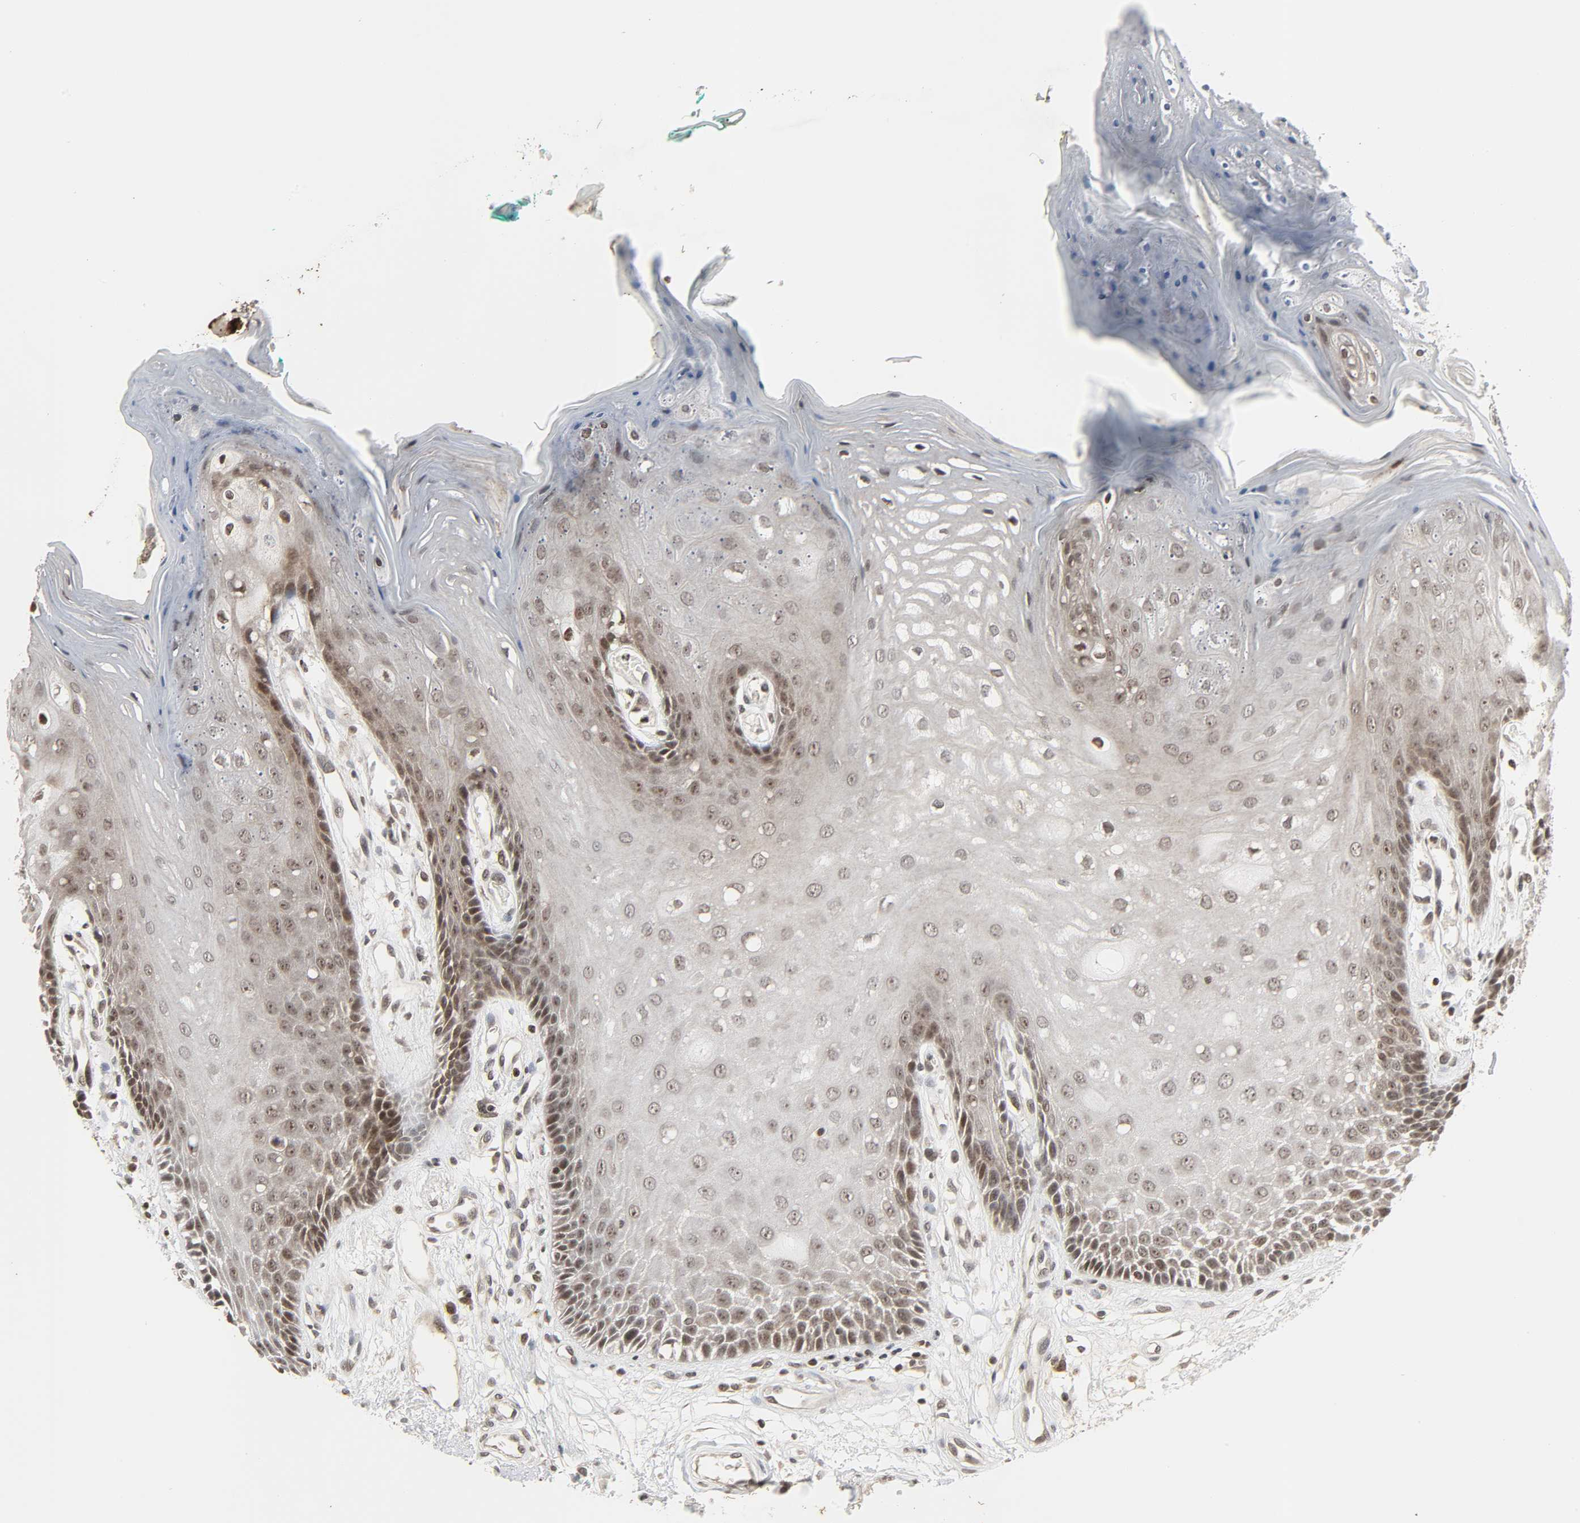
{"staining": {"intensity": "moderate", "quantity": "<25%", "location": "nuclear"}, "tissue": "oral mucosa", "cell_type": "Squamous epithelial cells", "image_type": "normal", "snomed": [{"axis": "morphology", "description": "Normal tissue, NOS"}, {"axis": "morphology", "description": "Squamous cell carcinoma, NOS"}, {"axis": "topography", "description": "Skeletal muscle"}, {"axis": "topography", "description": "Oral tissue"}, {"axis": "topography", "description": "Head-Neck"}], "caption": "Oral mucosa stained with DAB (3,3'-diaminobenzidine) immunohistochemistry (IHC) demonstrates low levels of moderate nuclear expression in about <25% of squamous epithelial cells. (DAB (3,3'-diaminobenzidine) IHC, brown staining for protein, blue staining for nuclei).", "gene": "XRCC1", "patient": {"sex": "female", "age": 84}}